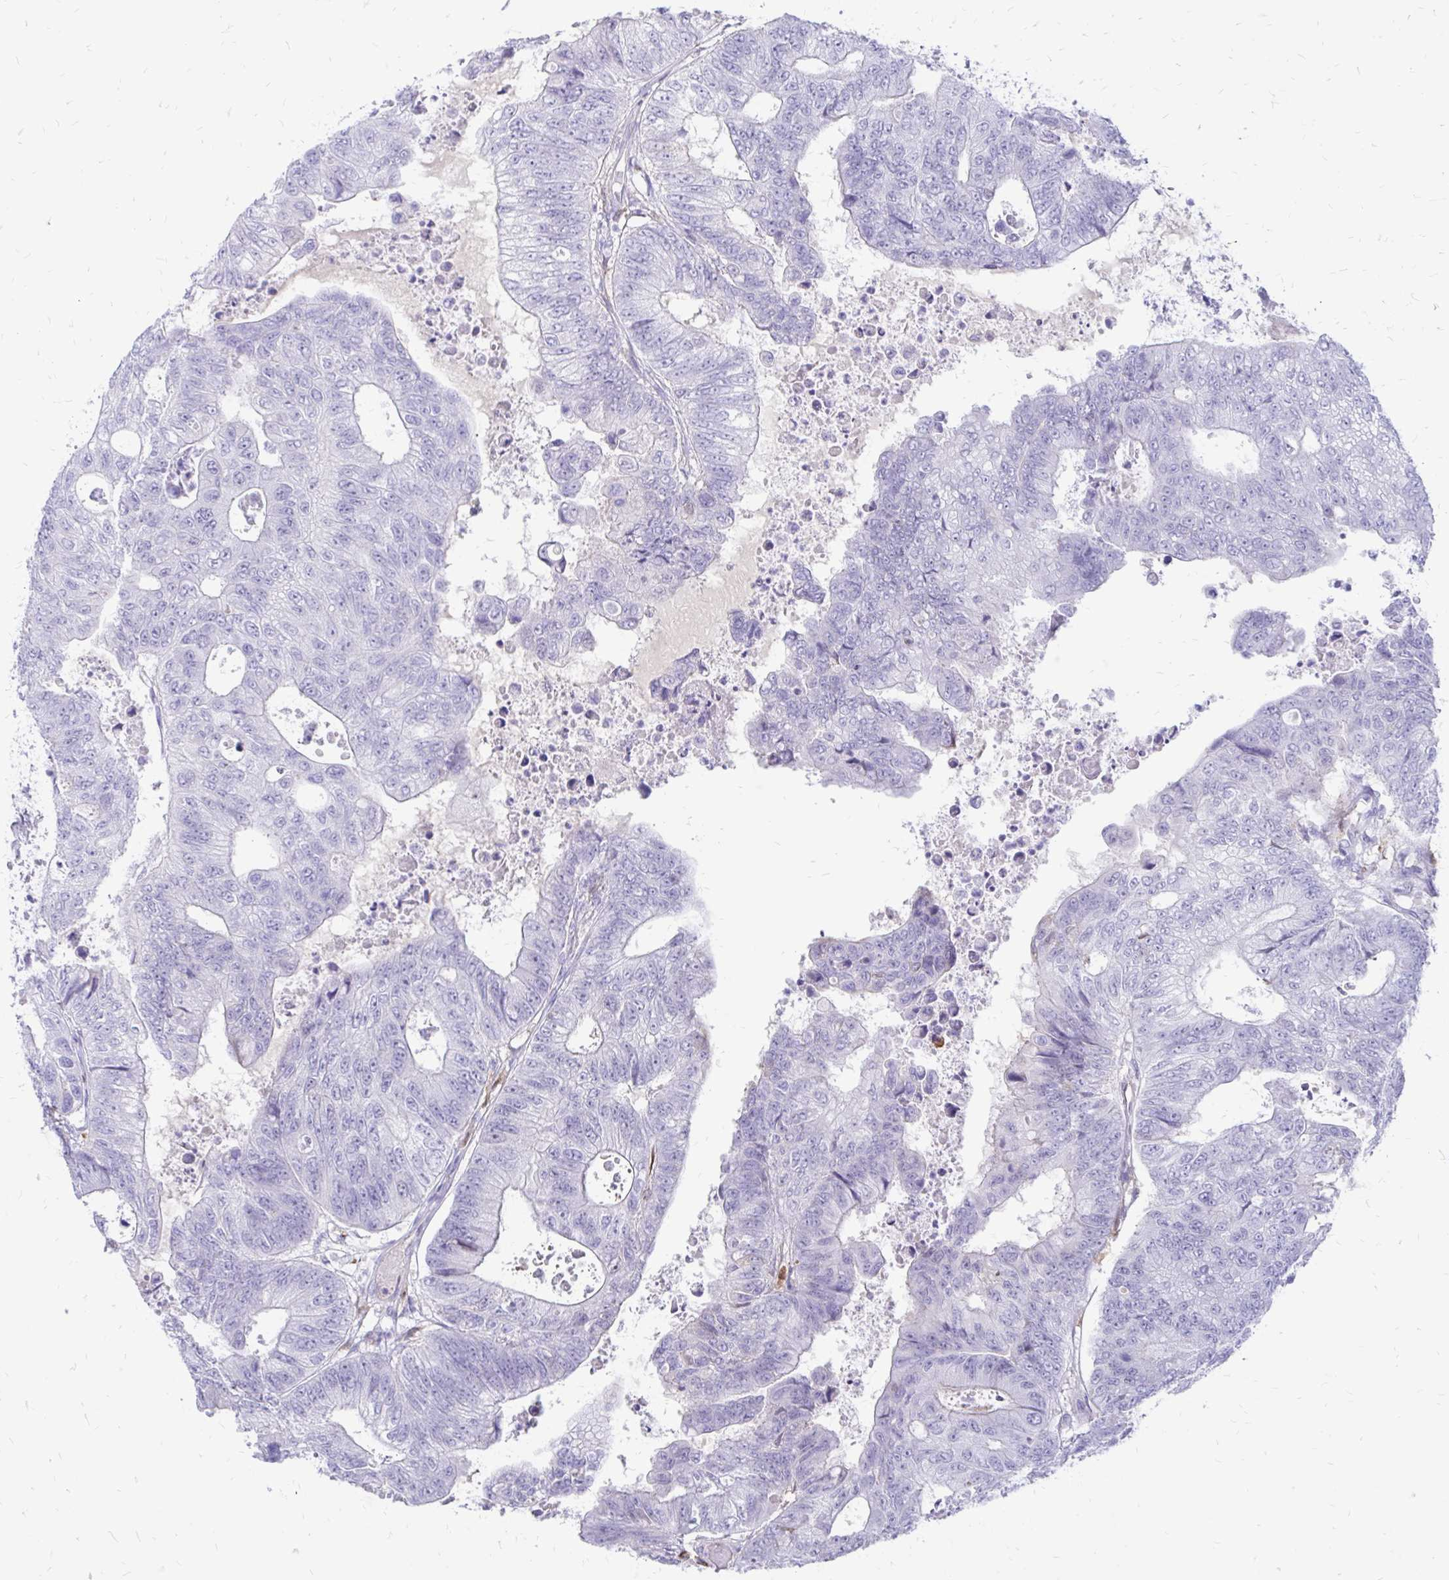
{"staining": {"intensity": "negative", "quantity": "none", "location": "none"}, "tissue": "colorectal cancer", "cell_type": "Tumor cells", "image_type": "cancer", "snomed": [{"axis": "morphology", "description": "Adenocarcinoma, NOS"}, {"axis": "topography", "description": "Colon"}], "caption": "Tumor cells are negative for protein expression in human colorectal adenocarcinoma.", "gene": "IGSF5", "patient": {"sex": "female", "age": 48}}